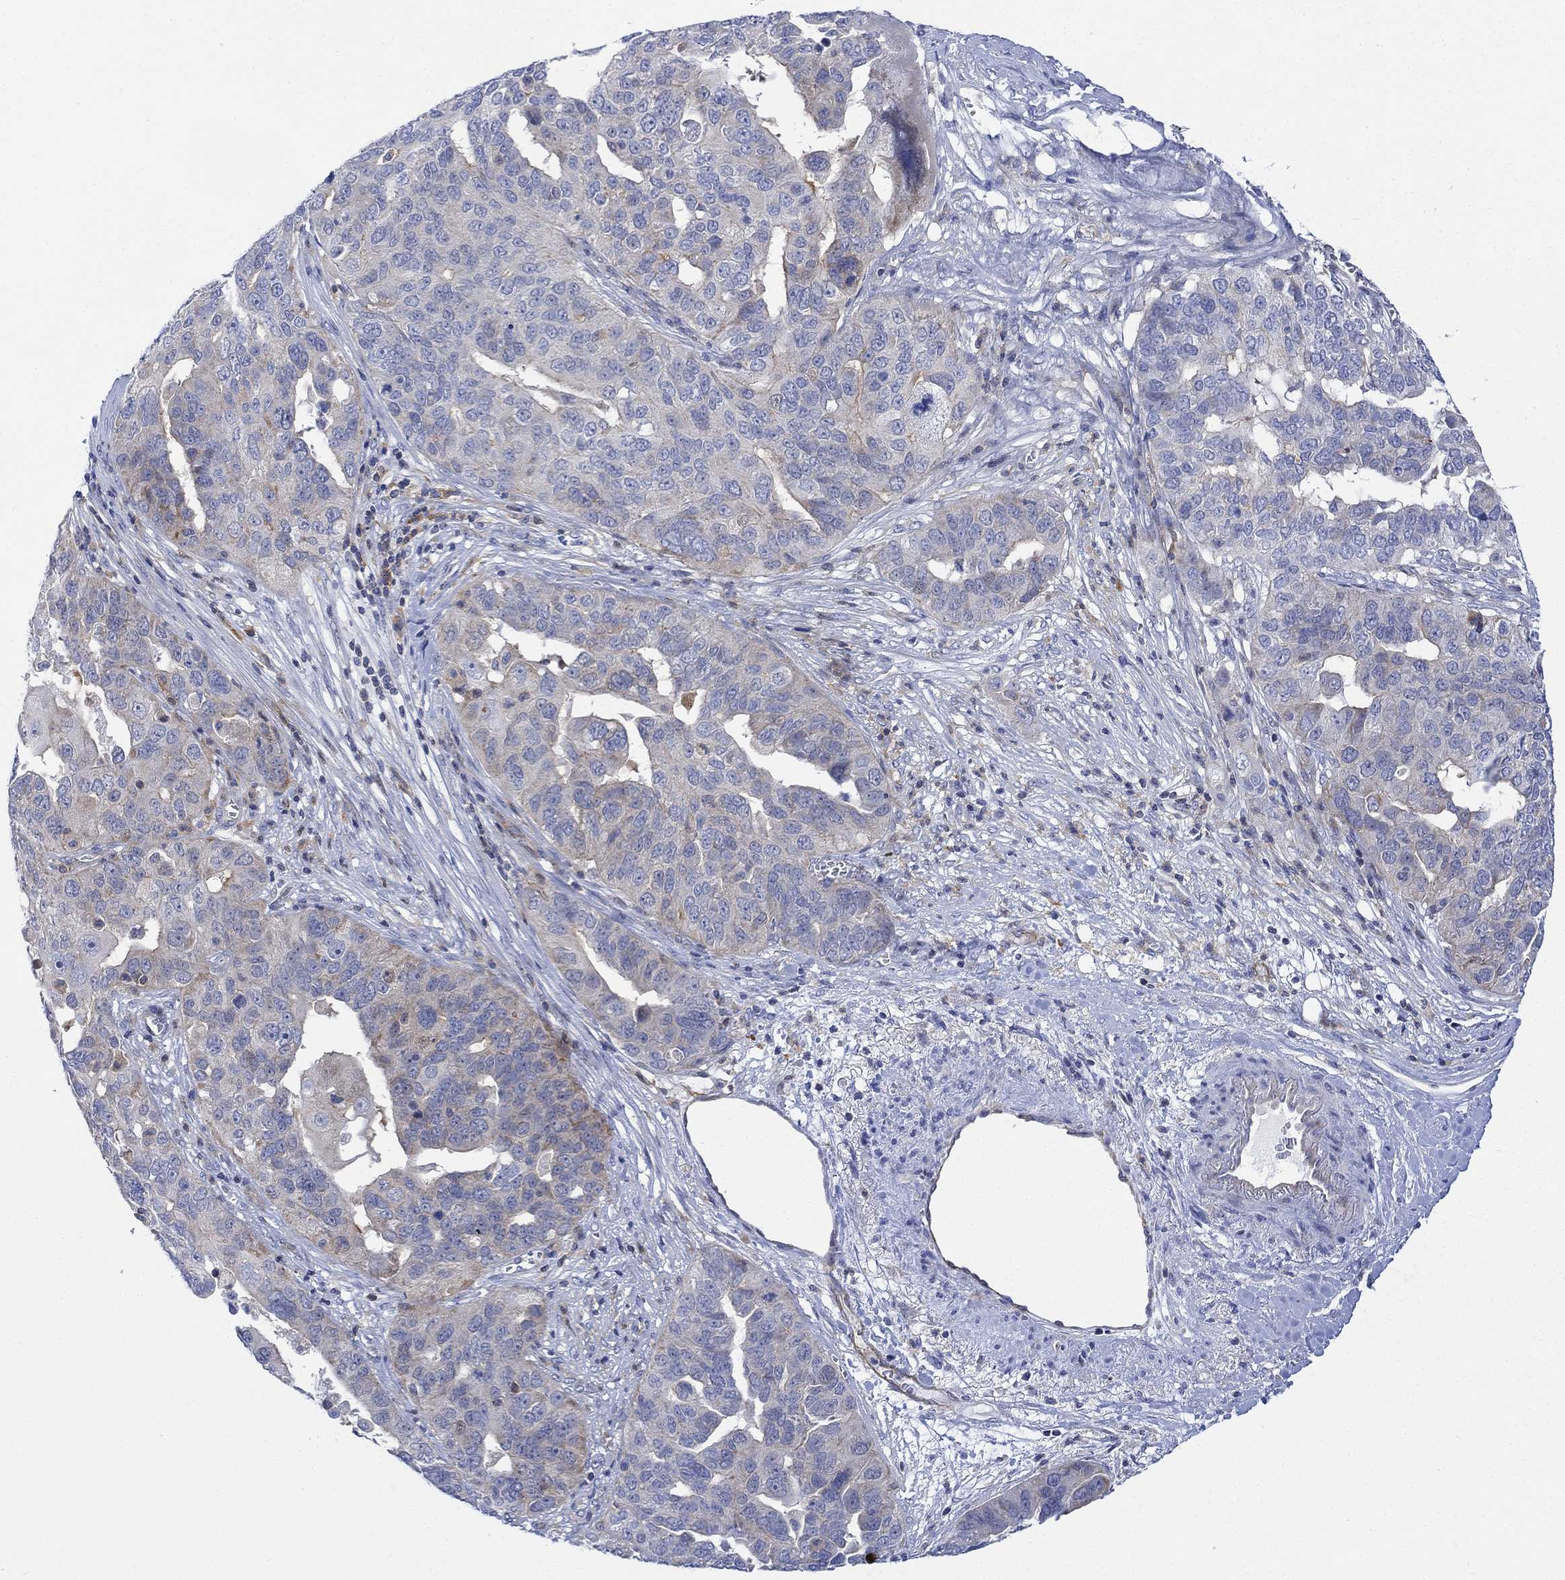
{"staining": {"intensity": "moderate", "quantity": "<25%", "location": "cytoplasmic/membranous"}, "tissue": "ovarian cancer", "cell_type": "Tumor cells", "image_type": "cancer", "snomed": [{"axis": "morphology", "description": "Carcinoma, endometroid"}, {"axis": "topography", "description": "Soft tissue"}, {"axis": "topography", "description": "Ovary"}], "caption": "This histopathology image shows immunohistochemistry (IHC) staining of ovarian cancer, with low moderate cytoplasmic/membranous positivity in approximately <25% of tumor cells.", "gene": "ARSK", "patient": {"sex": "female", "age": 52}}